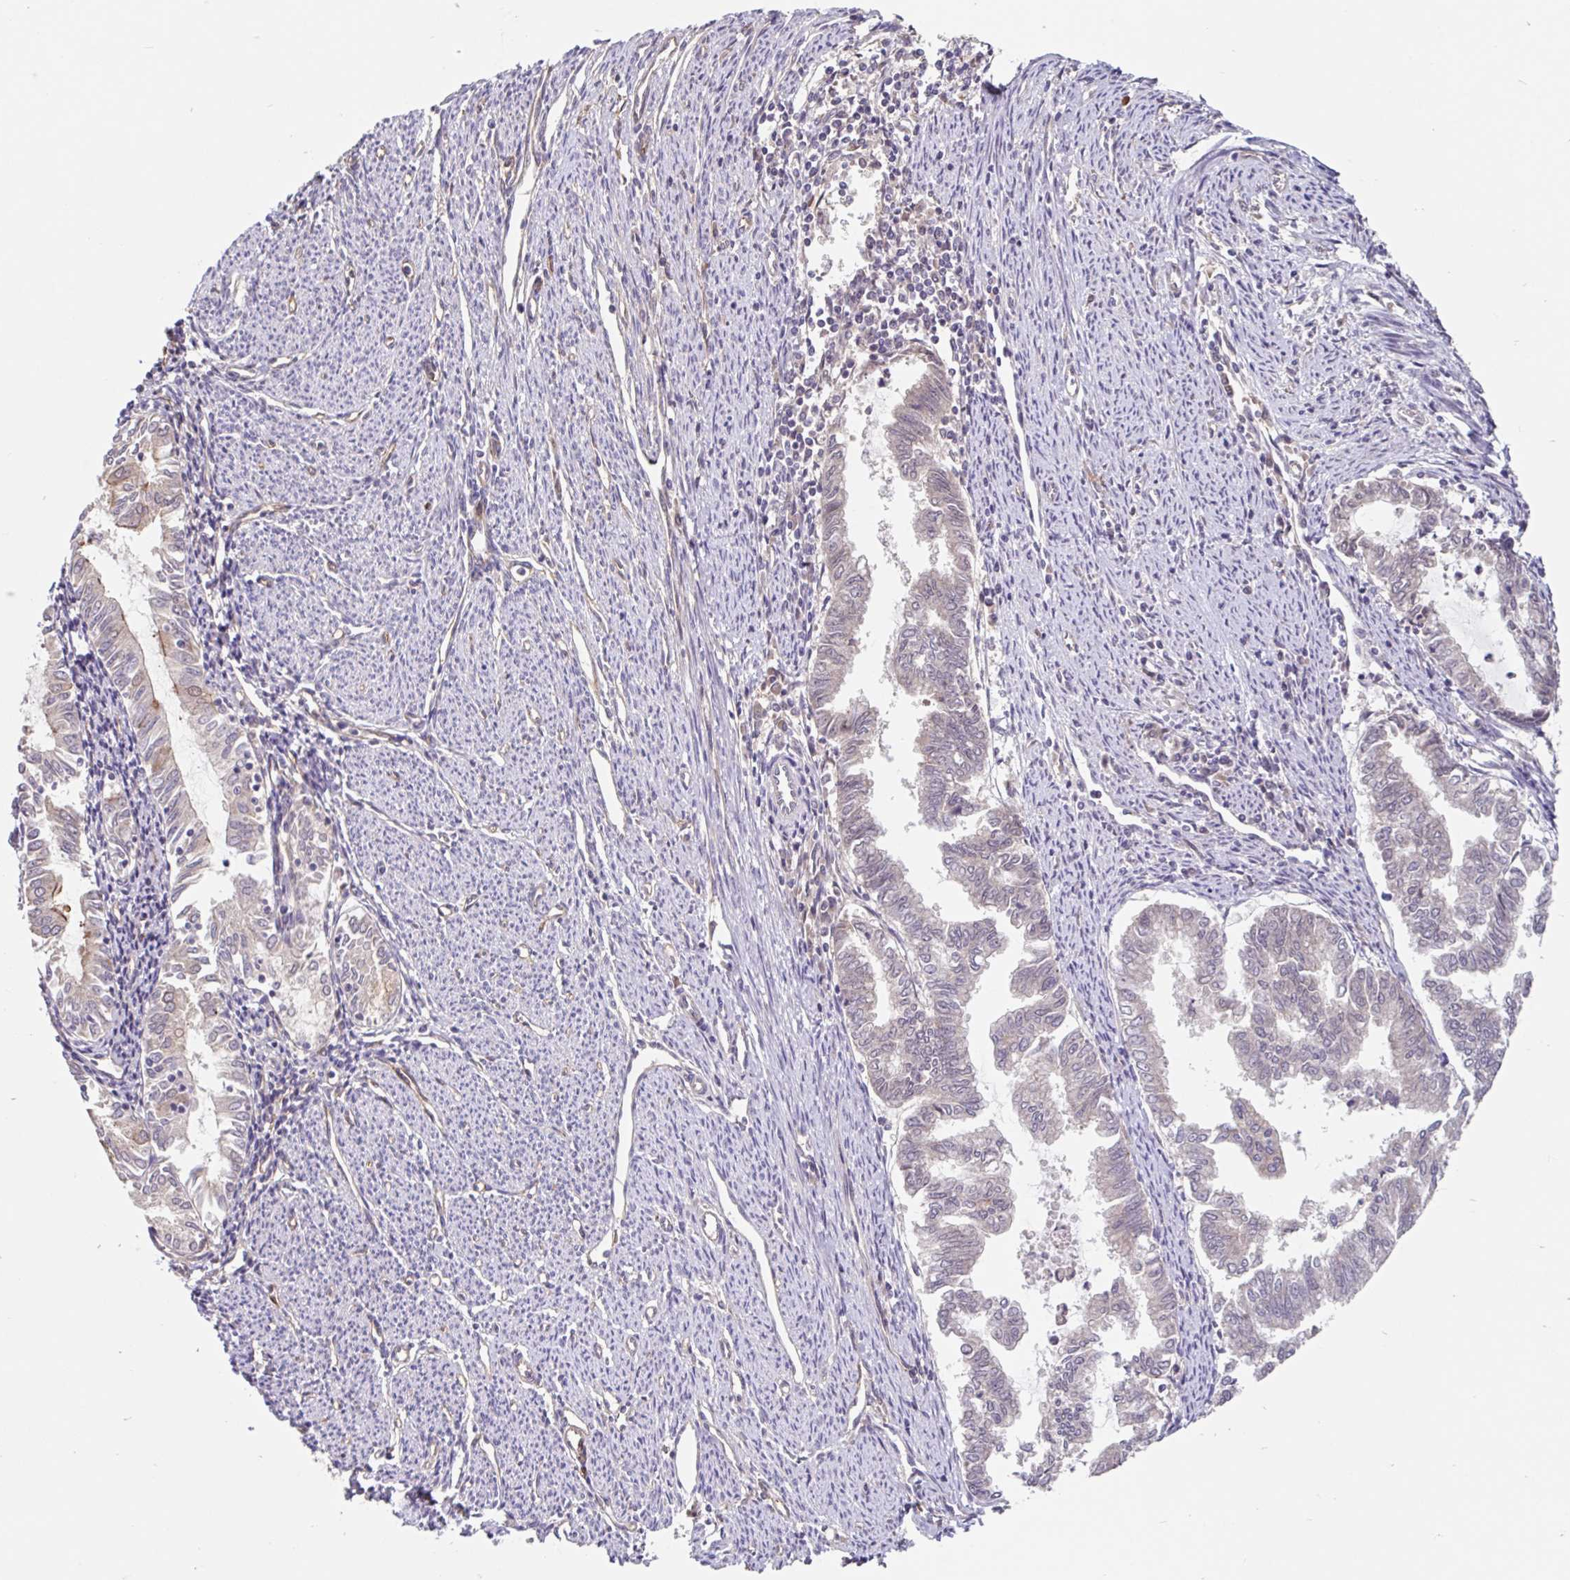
{"staining": {"intensity": "negative", "quantity": "none", "location": "none"}, "tissue": "endometrial cancer", "cell_type": "Tumor cells", "image_type": "cancer", "snomed": [{"axis": "morphology", "description": "Adenocarcinoma, NOS"}, {"axis": "topography", "description": "Endometrium"}], "caption": "An IHC histopathology image of adenocarcinoma (endometrial) is shown. There is no staining in tumor cells of adenocarcinoma (endometrial).", "gene": "STYXL1", "patient": {"sex": "female", "age": 79}}